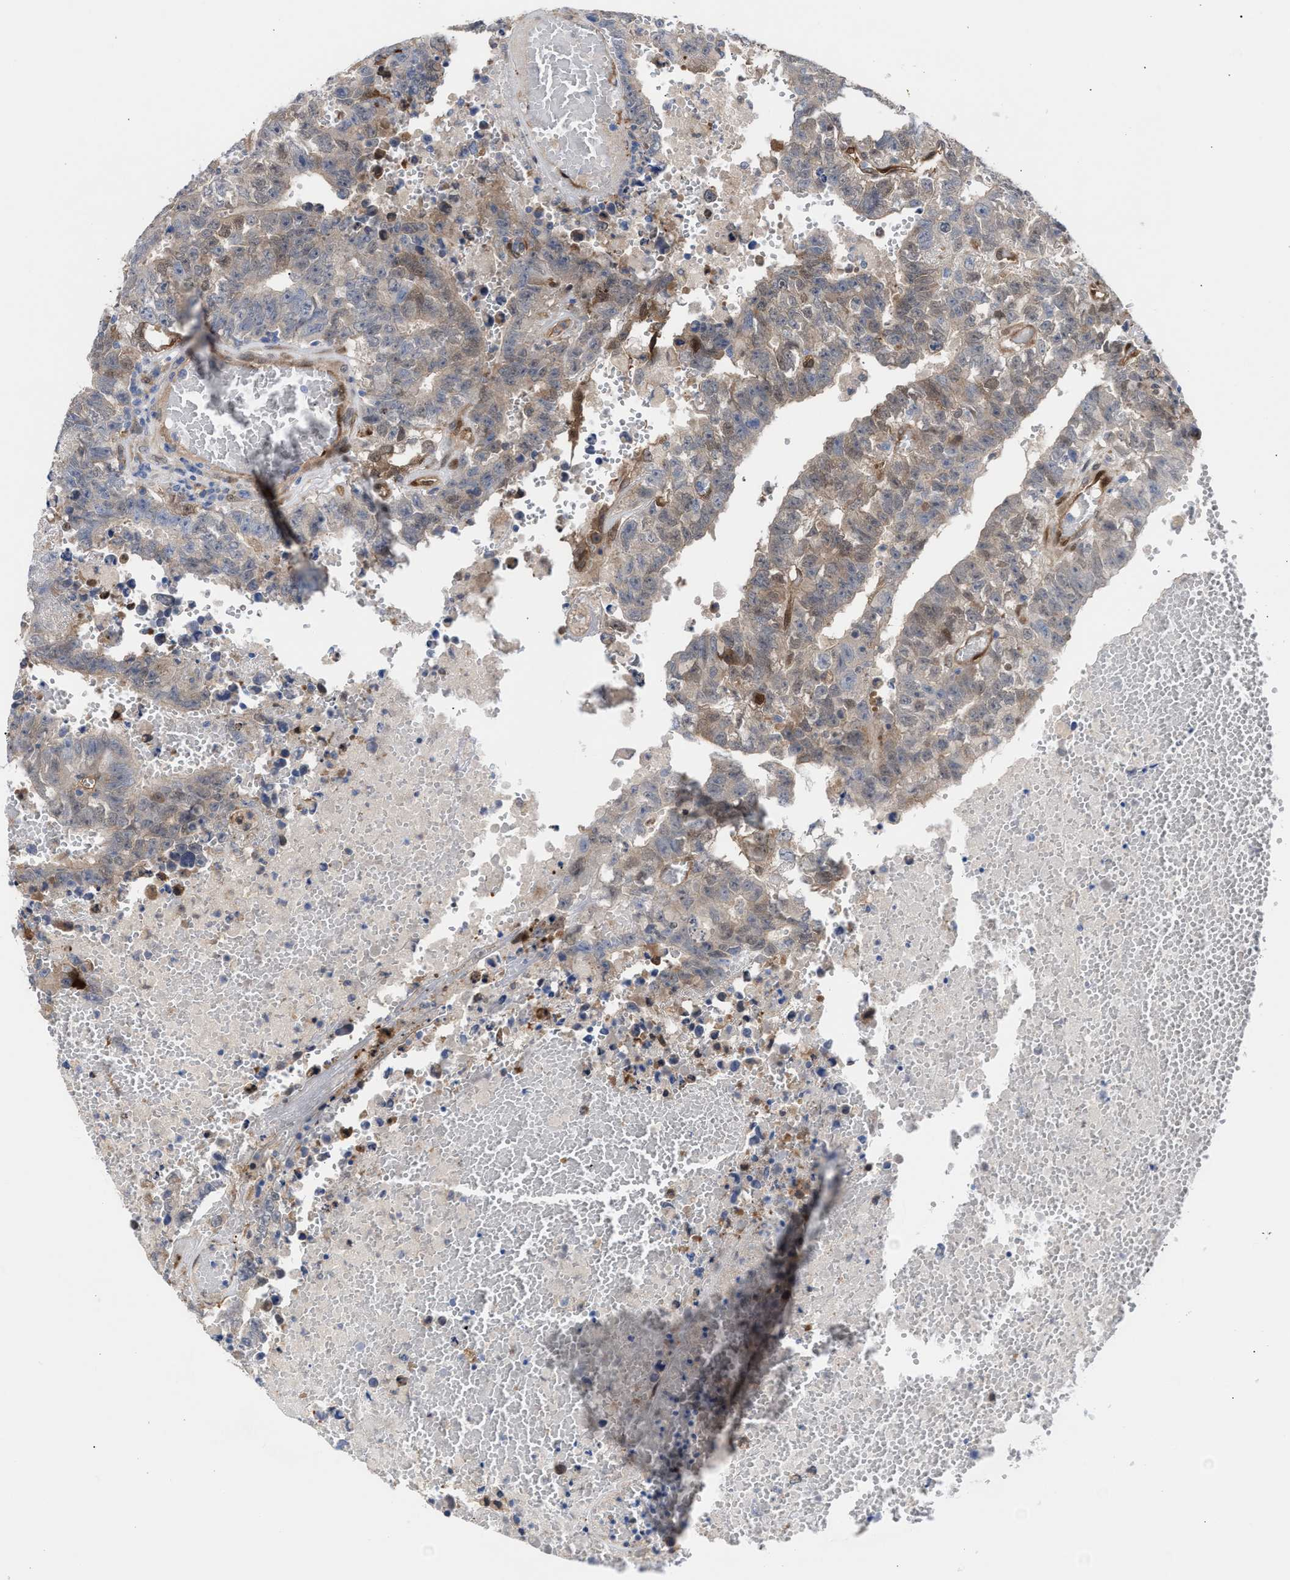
{"staining": {"intensity": "weak", "quantity": "<25%", "location": "cytoplasmic/membranous,nuclear"}, "tissue": "testis cancer", "cell_type": "Tumor cells", "image_type": "cancer", "snomed": [{"axis": "morphology", "description": "Carcinoma, Embryonal, NOS"}, {"axis": "topography", "description": "Testis"}], "caption": "Tumor cells show no significant expression in testis cancer (embryonal carcinoma).", "gene": "TP53I3", "patient": {"sex": "male", "age": 25}}